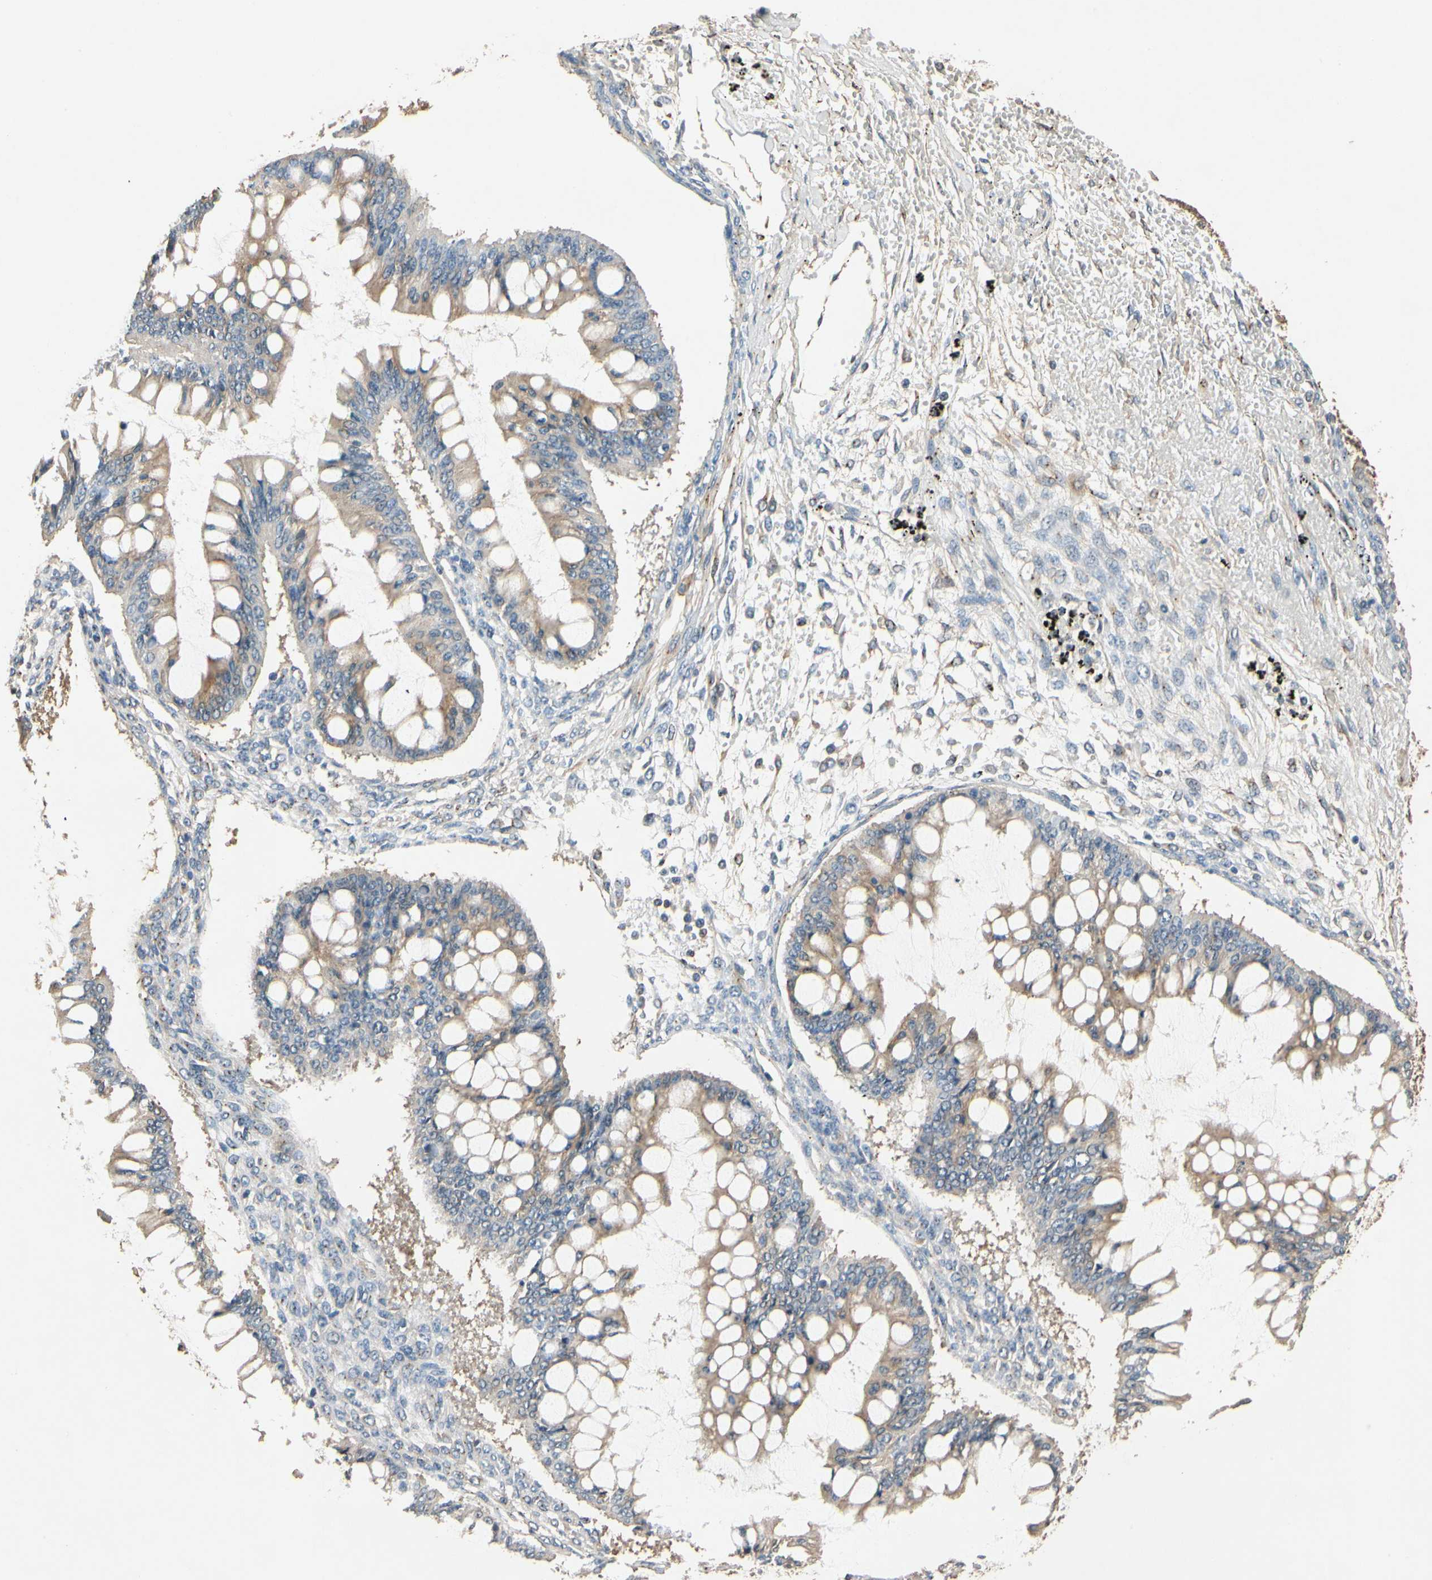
{"staining": {"intensity": "weak", "quantity": ">75%", "location": "cytoplasmic/membranous"}, "tissue": "ovarian cancer", "cell_type": "Tumor cells", "image_type": "cancer", "snomed": [{"axis": "morphology", "description": "Cystadenocarcinoma, mucinous, NOS"}, {"axis": "topography", "description": "Ovary"}], "caption": "Immunohistochemistry (IHC) image of neoplastic tissue: ovarian cancer (mucinous cystadenocarcinoma) stained using immunohistochemistry (IHC) exhibits low levels of weak protein expression localized specifically in the cytoplasmic/membranous of tumor cells, appearing as a cytoplasmic/membranous brown color.", "gene": "AKAP9", "patient": {"sex": "female", "age": 73}}